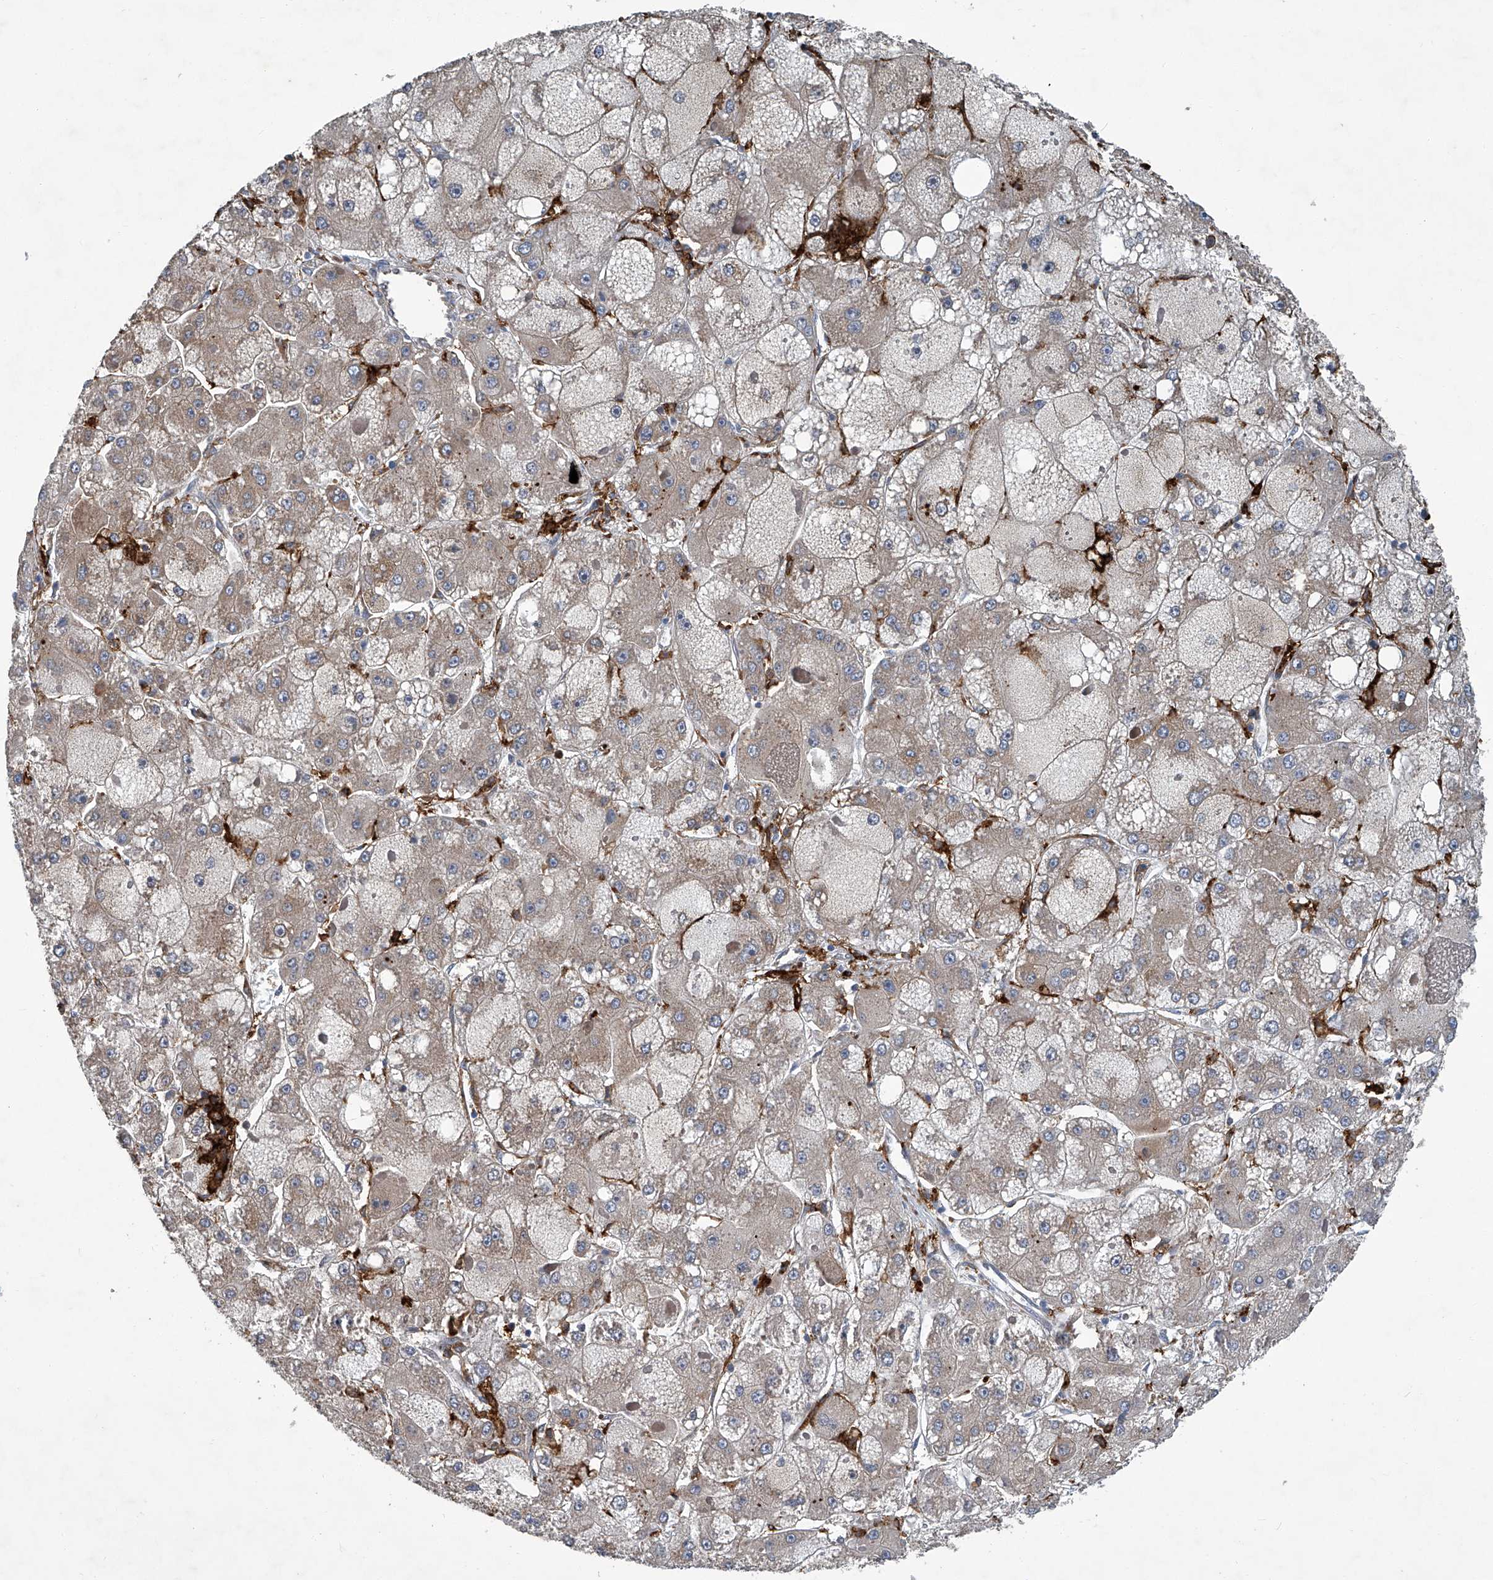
{"staining": {"intensity": "weak", "quantity": "25%-75%", "location": "cytoplasmic/membranous"}, "tissue": "liver cancer", "cell_type": "Tumor cells", "image_type": "cancer", "snomed": [{"axis": "morphology", "description": "Carcinoma, Hepatocellular, NOS"}, {"axis": "topography", "description": "Liver"}], "caption": "Tumor cells display weak cytoplasmic/membranous expression in about 25%-75% of cells in liver cancer (hepatocellular carcinoma). Nuclei are stained in blue.", "gene": "FAM167A", "patient": {"sex": "female", "age": 73}}